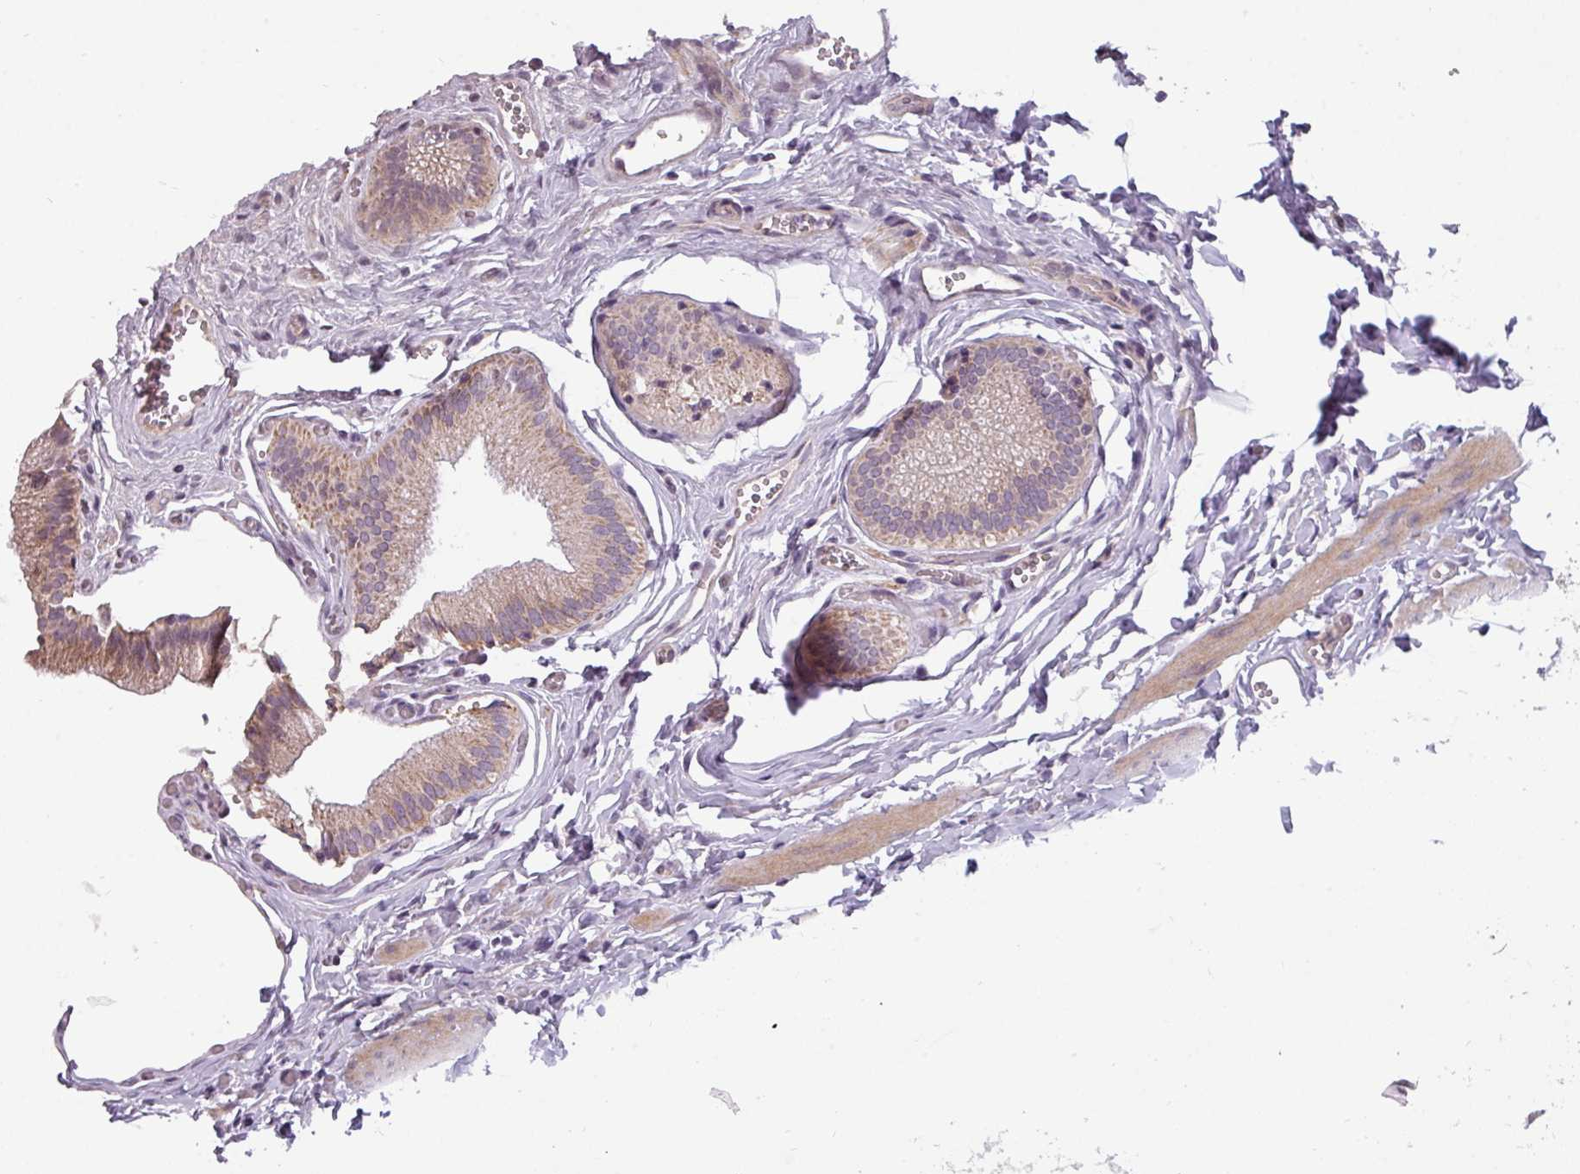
{"staining": {"intensity": "moderate", "quantity": "25%-75%", "location": "cytoplasmic/membranous"}, "tissue": "gallbladder", "cell_type": "Glandular cells", "image_type": "normal", "snomed": [{"axis": "morphology", "description": "Normal tissue, NOS"}, {"axis": "topography", "description": "Gallbladder"}, {"axis": "topography", "description": "Peripheral nerve tissue"}], "caption": "Moderate cytoplasmic/membranous staining is identified in approximately 25%-75% of glandular cells in unremarkable gallbladder.", "gene": "C2orf68", "patient": {"sex": "male", "age": 17}}